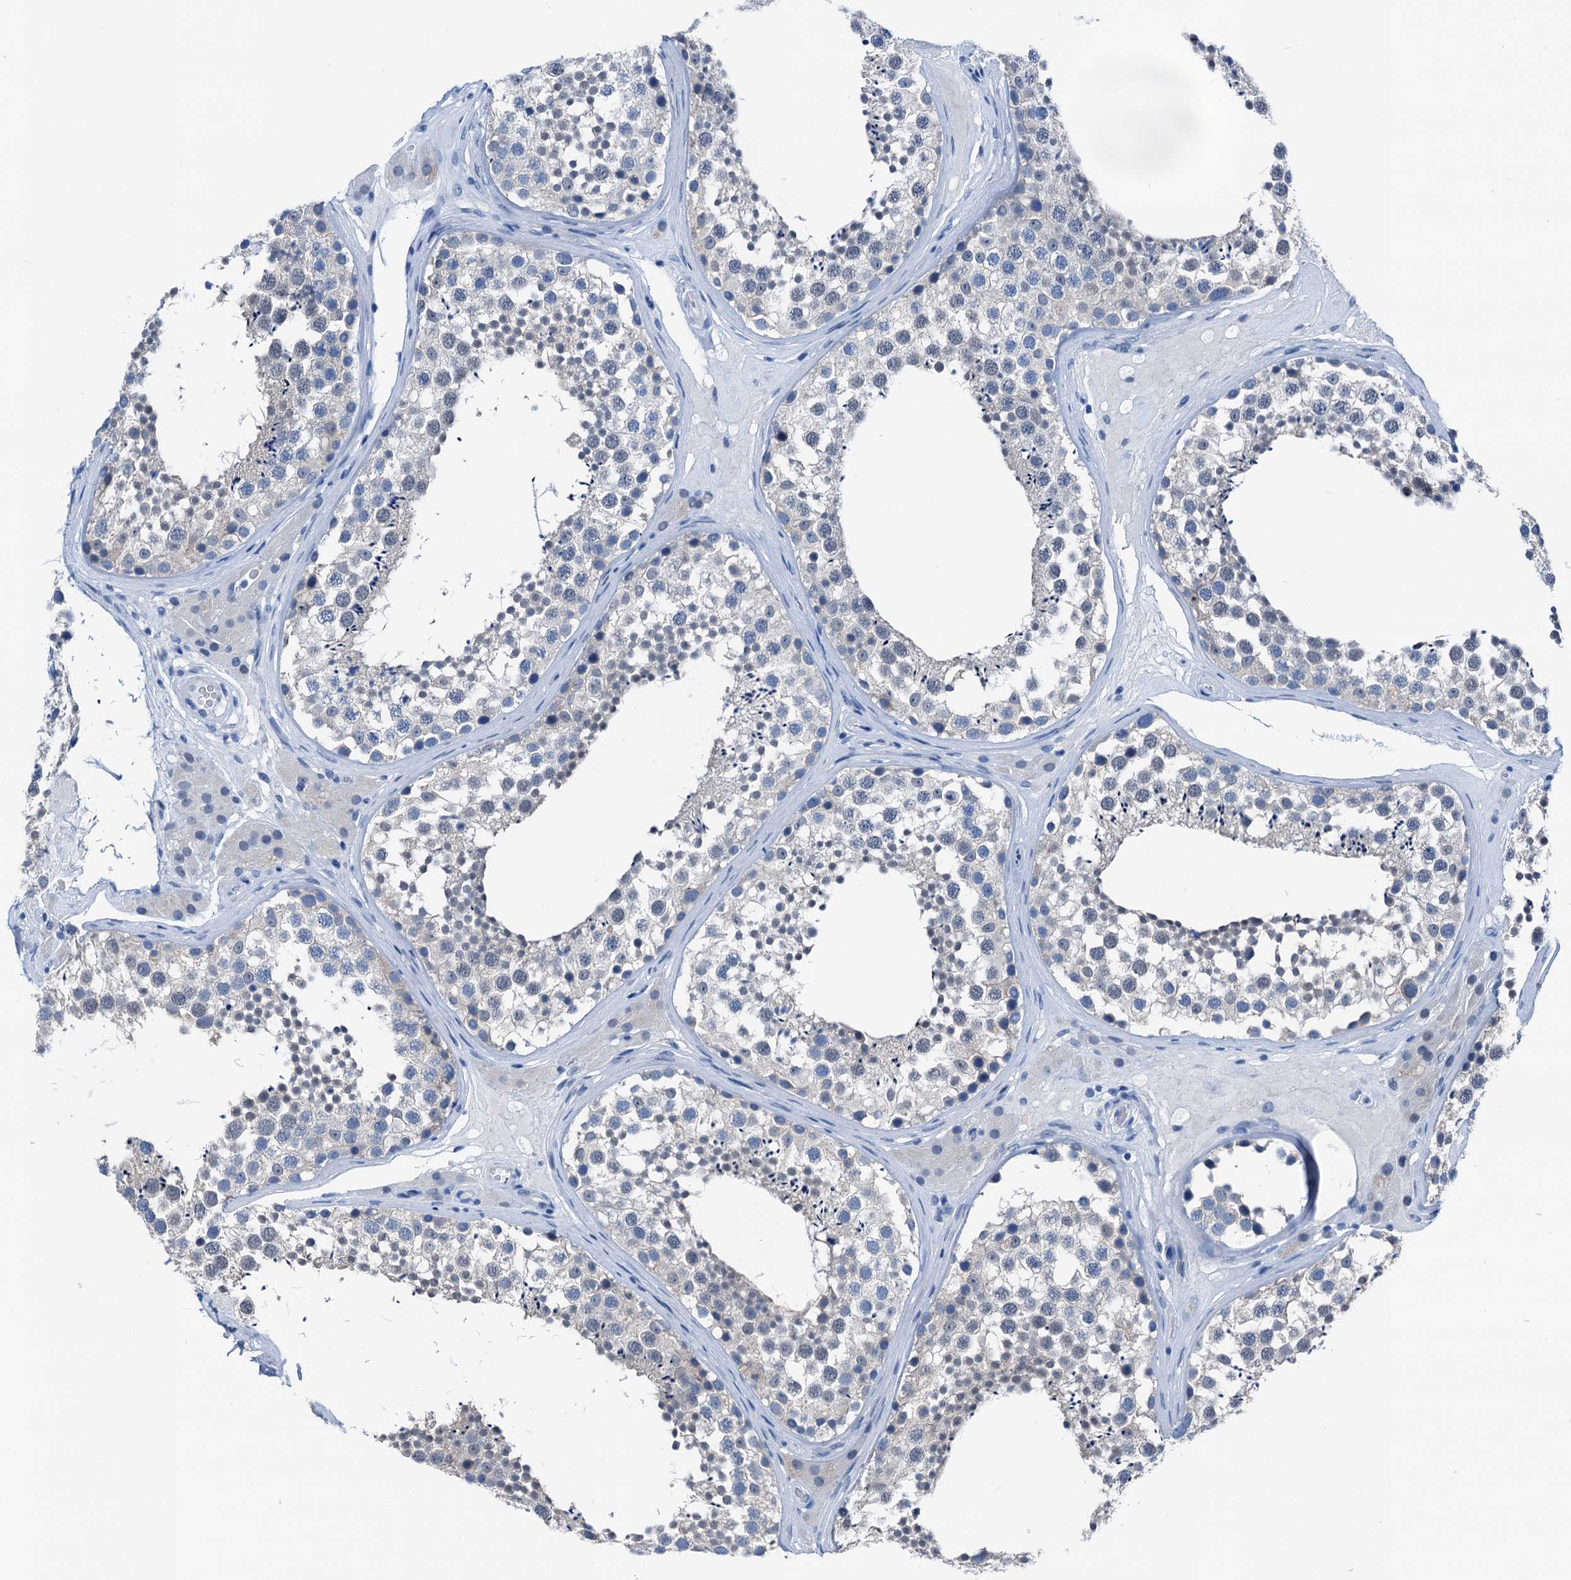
{"staining": {"intensity": "negative", "quantity": "none", "location": "none"}, "tissue": "testis", "cell_type": "Cells in seminiferous ducts", "image_type": "normal", "snomed": [{"axis": "morphology", "description": "Normal tissue, NOS"}, {"axis": "topography", "description": "Testis"}], "caption": "Image shows no significant protein staining in cells in seminiferous ducts of normal testis.", "gene": "CBLN3", "patient": {"sex": "male", "age": 46}}